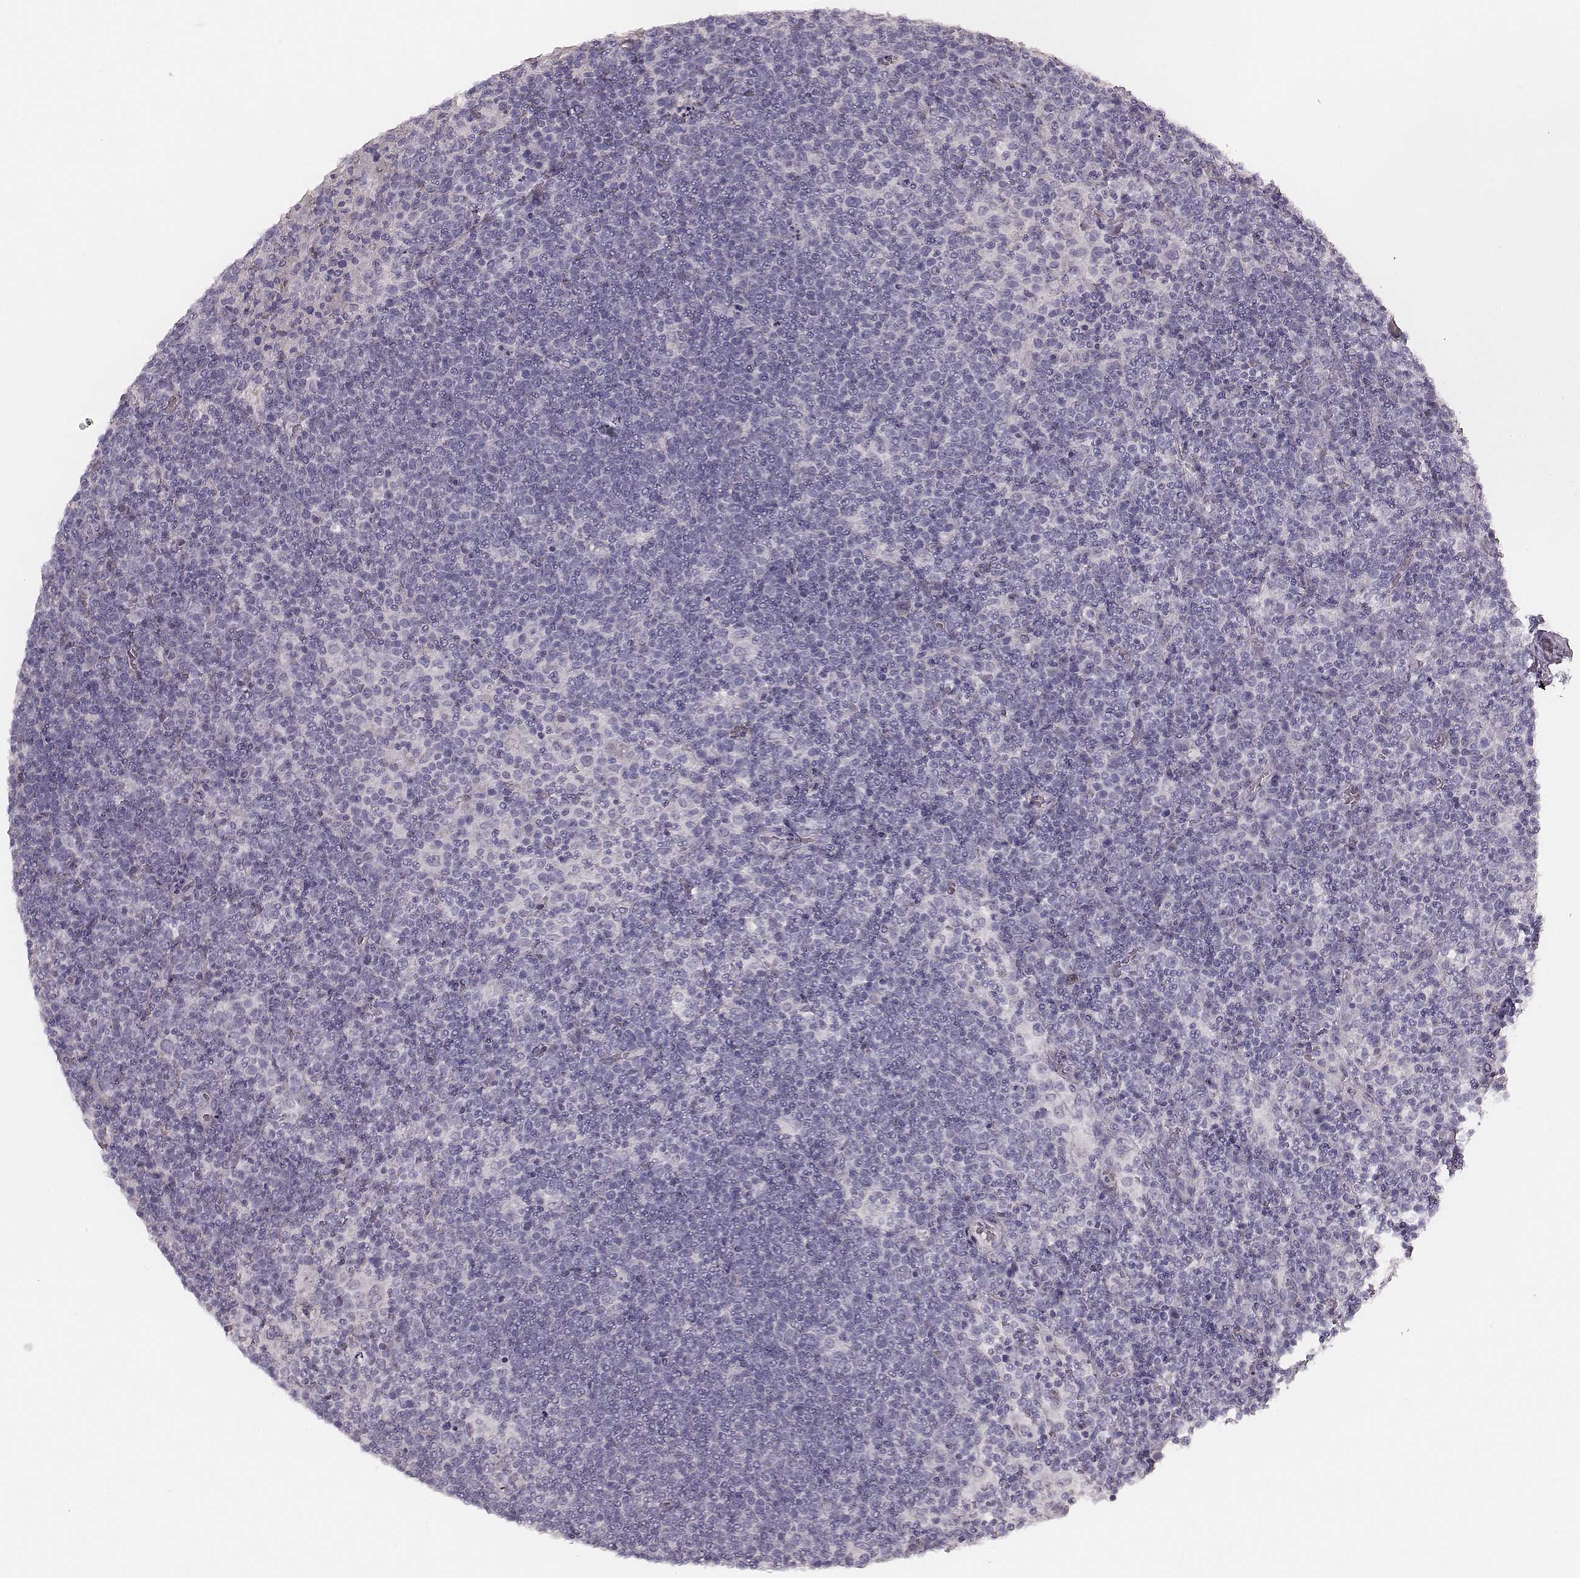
{"staining": {"intensity": "negative", "quantity": "none", "location": "none"}, "tissue": "lymphoma", "cell_type": "Tumor cells", "image_type": "cancer", "snomed": [{"axis": "morphology", "description": "Malignant lymphoma, non-Hodgkin's type, High grade"}, {"axis": "topography", "description": "Lymph node"}], "caption": "High power microscopy image of an IHC image of high-grade malignant lymphoma, non-Hodgkin's type, revealing no significant staining in tumor cells.", "gene": "ZP4", "patient": {"sex": "male", "age": 61}}